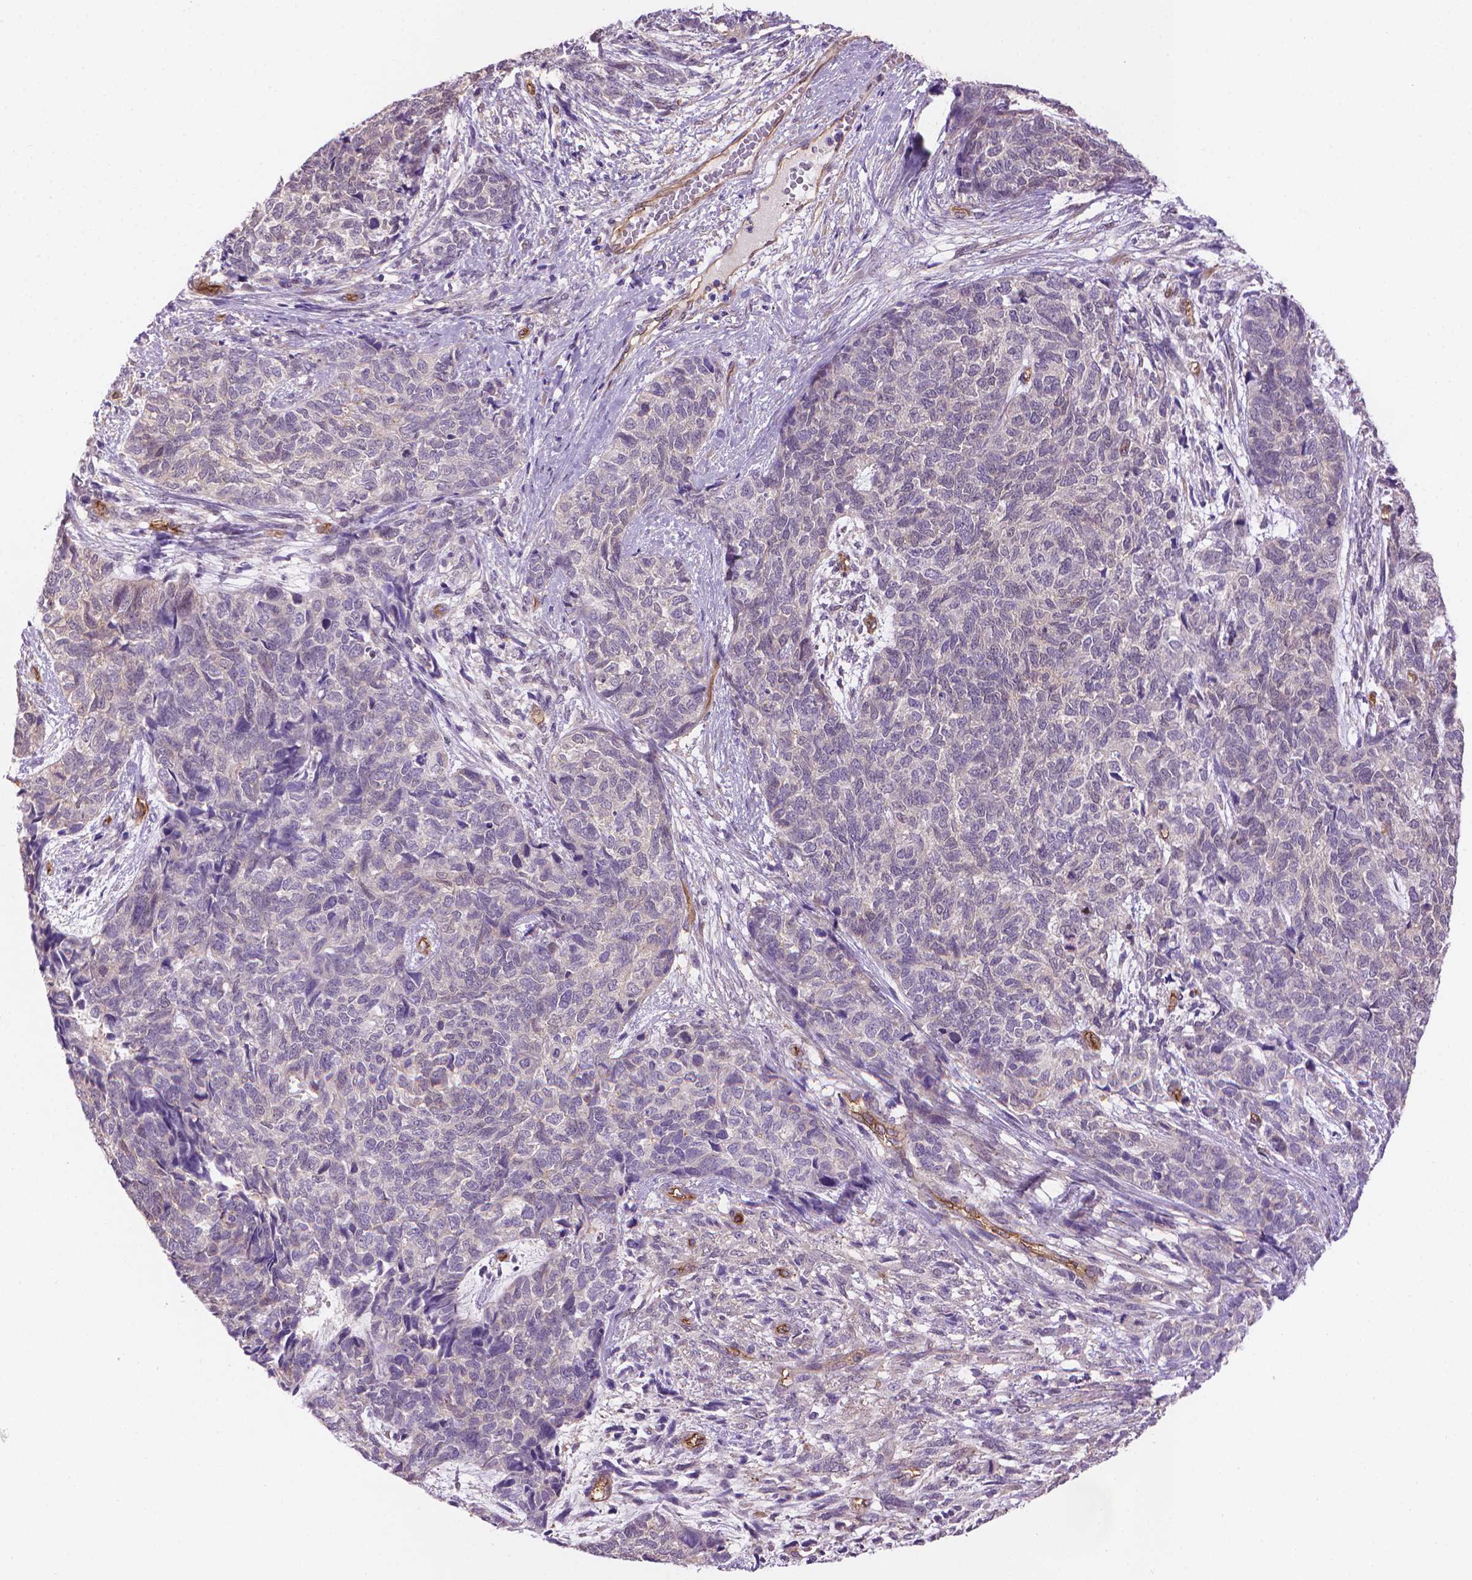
{"staining": {"intensity": "negative", "quantity": "none", "location": "none"}, "tissue": "cervical cancer", "cell_type": "Tumor cells", "image_type": "cancer", "snomed": [{"axis": "morphology", "description": "Squamous cell carcinoma, NOS"}, {"axis": "topography", "description": "Cervix"}], "caption": "An image of squamous cell carcinoma (cervical) stained for a protein reveals no brown staining in tumor cells.", "gene": "CLIC4", "patient": {"sex": "female", "age": 63}}